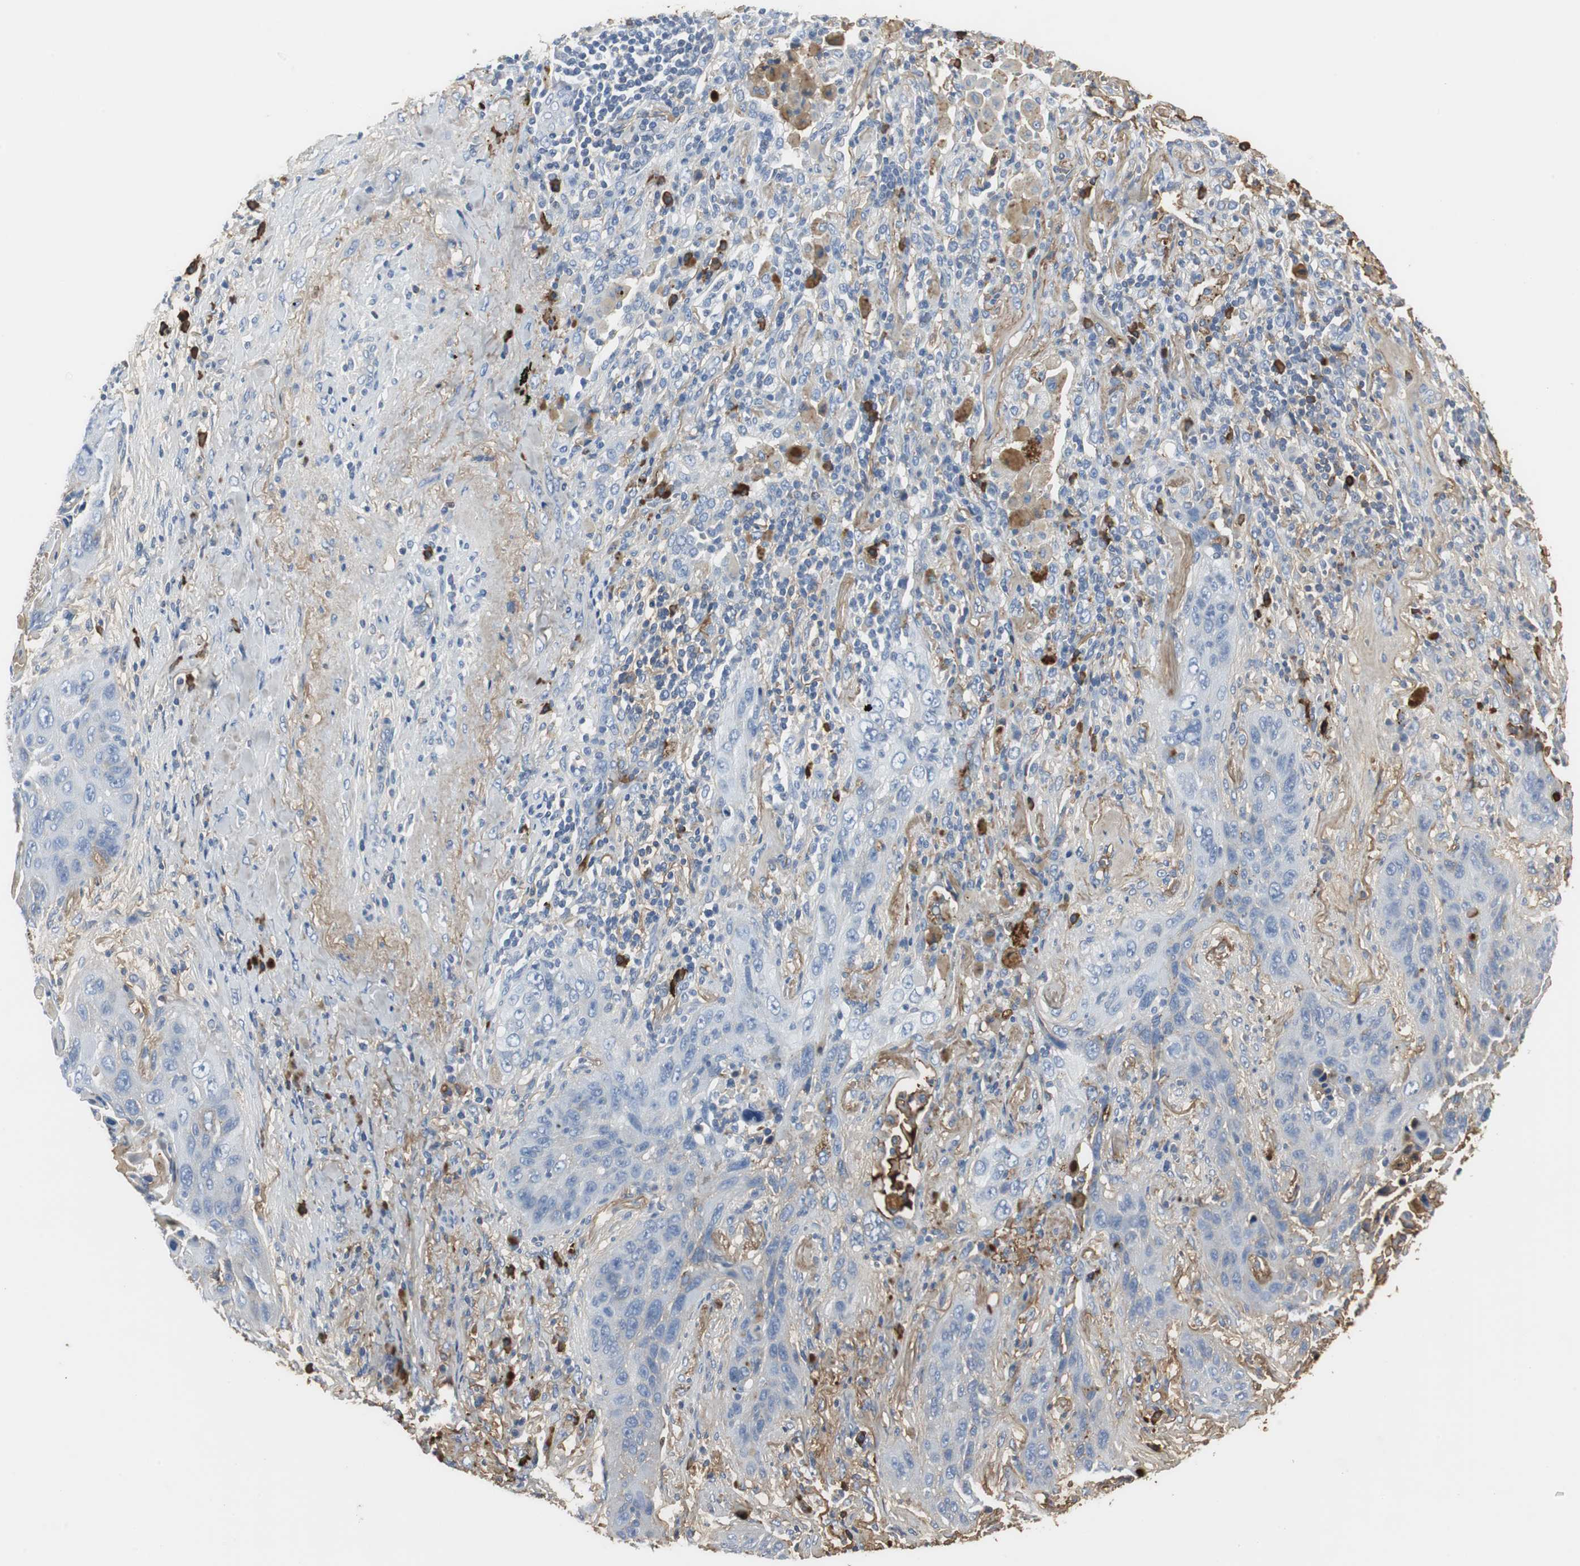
{"staining": {"intensity": "negative", "quantity": "none", "location": "none"}, "tissue": "lung cancer", "cell_type": "Tumor cells", "image_type": "cancer", "snomed": [{"axis": "morphology", "description": "Squamous cell carcinoma, NOS"}, {"axis": "topography", "description": "Lung"}], "caption": "DAB (3,3'-diaminobenzidine) immunohistochemical staining of human squamous cell carcinoma (lung) displays no significant expression in tumor cells. (Immunohistochemistry (ihc), brightfield microscopy, high magnification).", "gene": "IGHA1", "patient": {"sex": "female", "age": 67}}